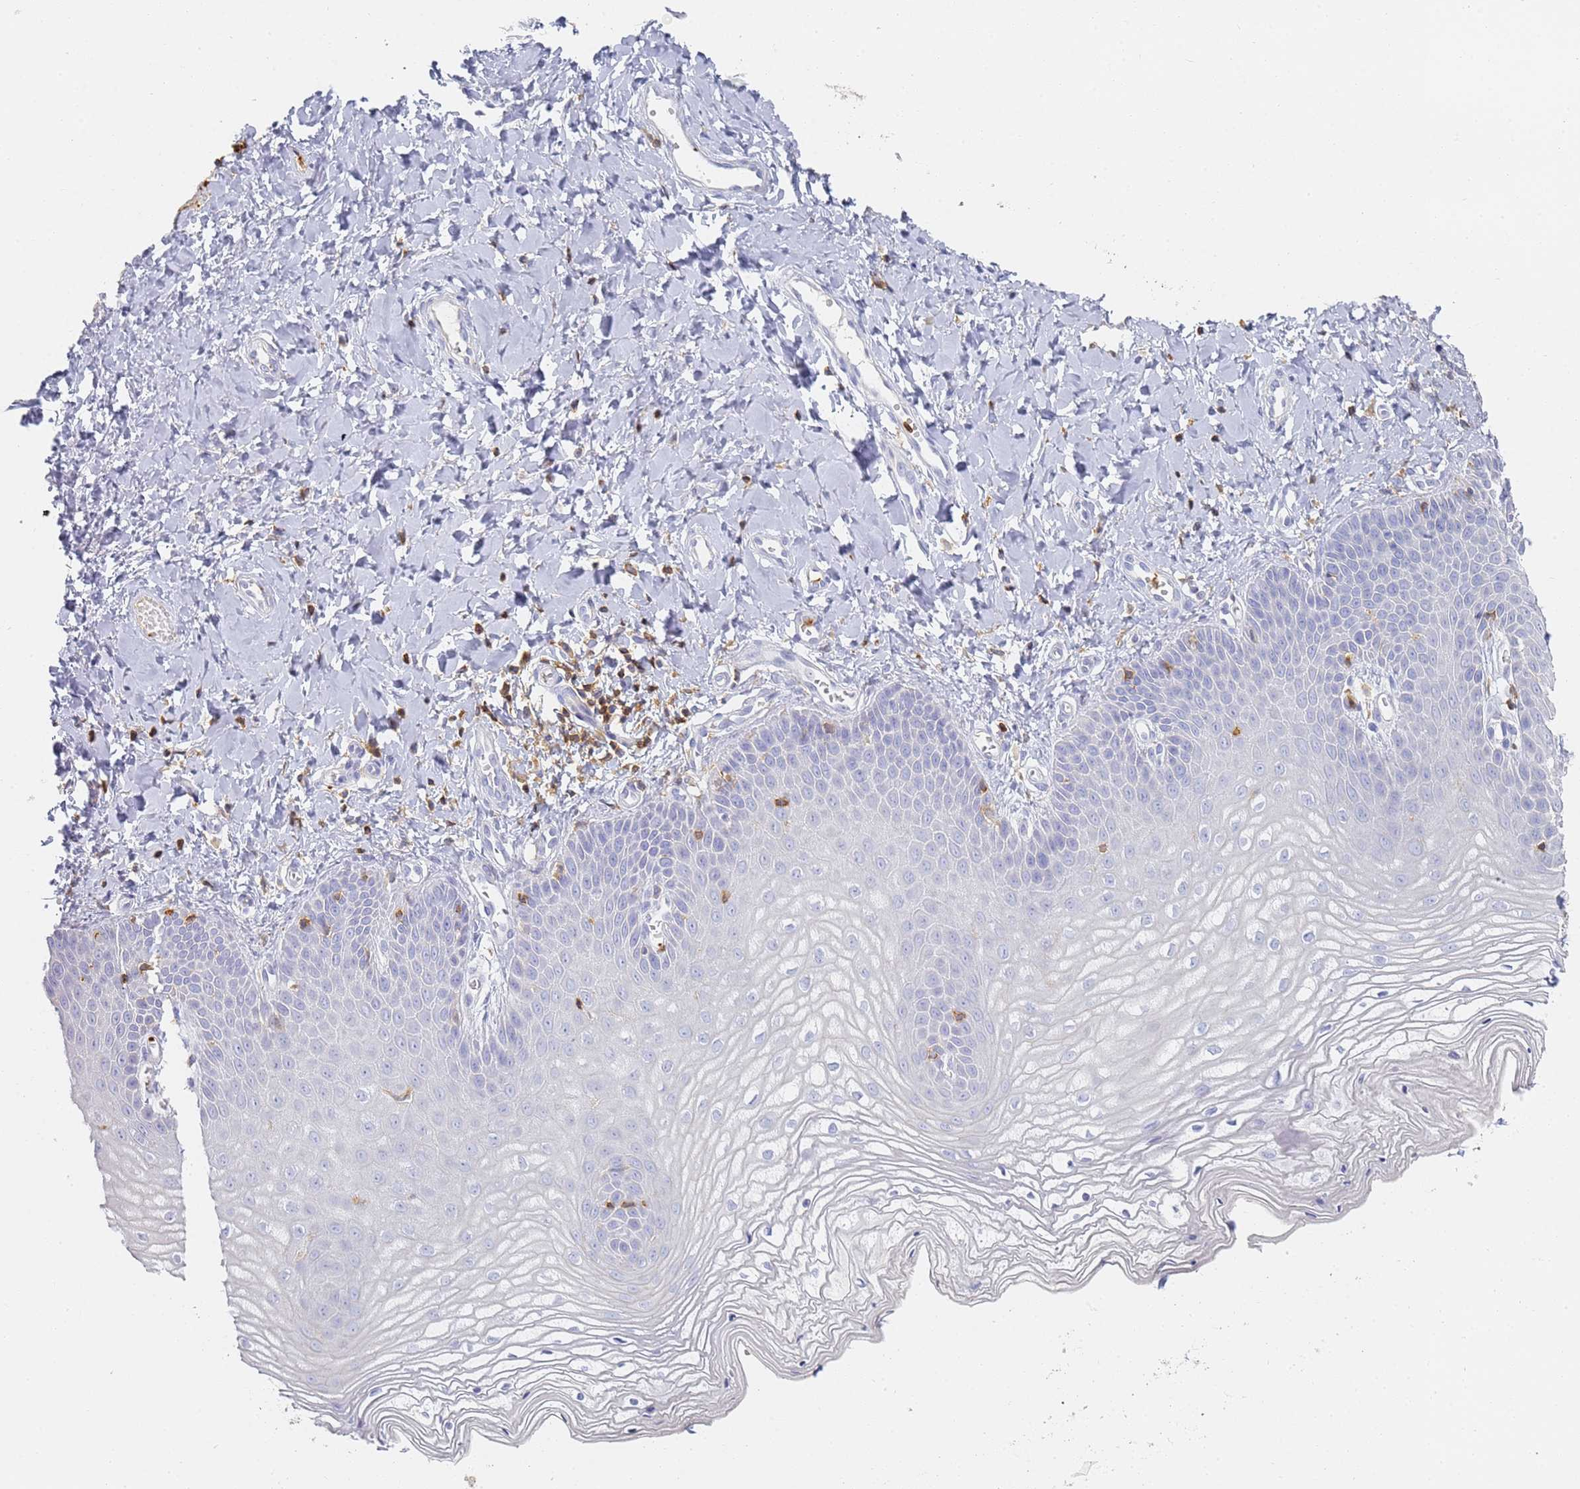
{"staining": {"intensity": "negative", "quantity": "none", "location": "none"}, "tissue": "vagina", "cell_type": "Squamous epithelial cells", "image_type": "normal", "snomed": [{"axis": "morphology", "description": "Normal tissue, NOS"}, {"axis": "topography", "description": "Vagina"}, {"axis": "topography", "description": "Cervix"}], "caption": "The photomicrograph shows no staining of squamous epithelial cells in normal vagina.", "gene": "BIN2", "patient": {"sex": "female", "age": 40}}